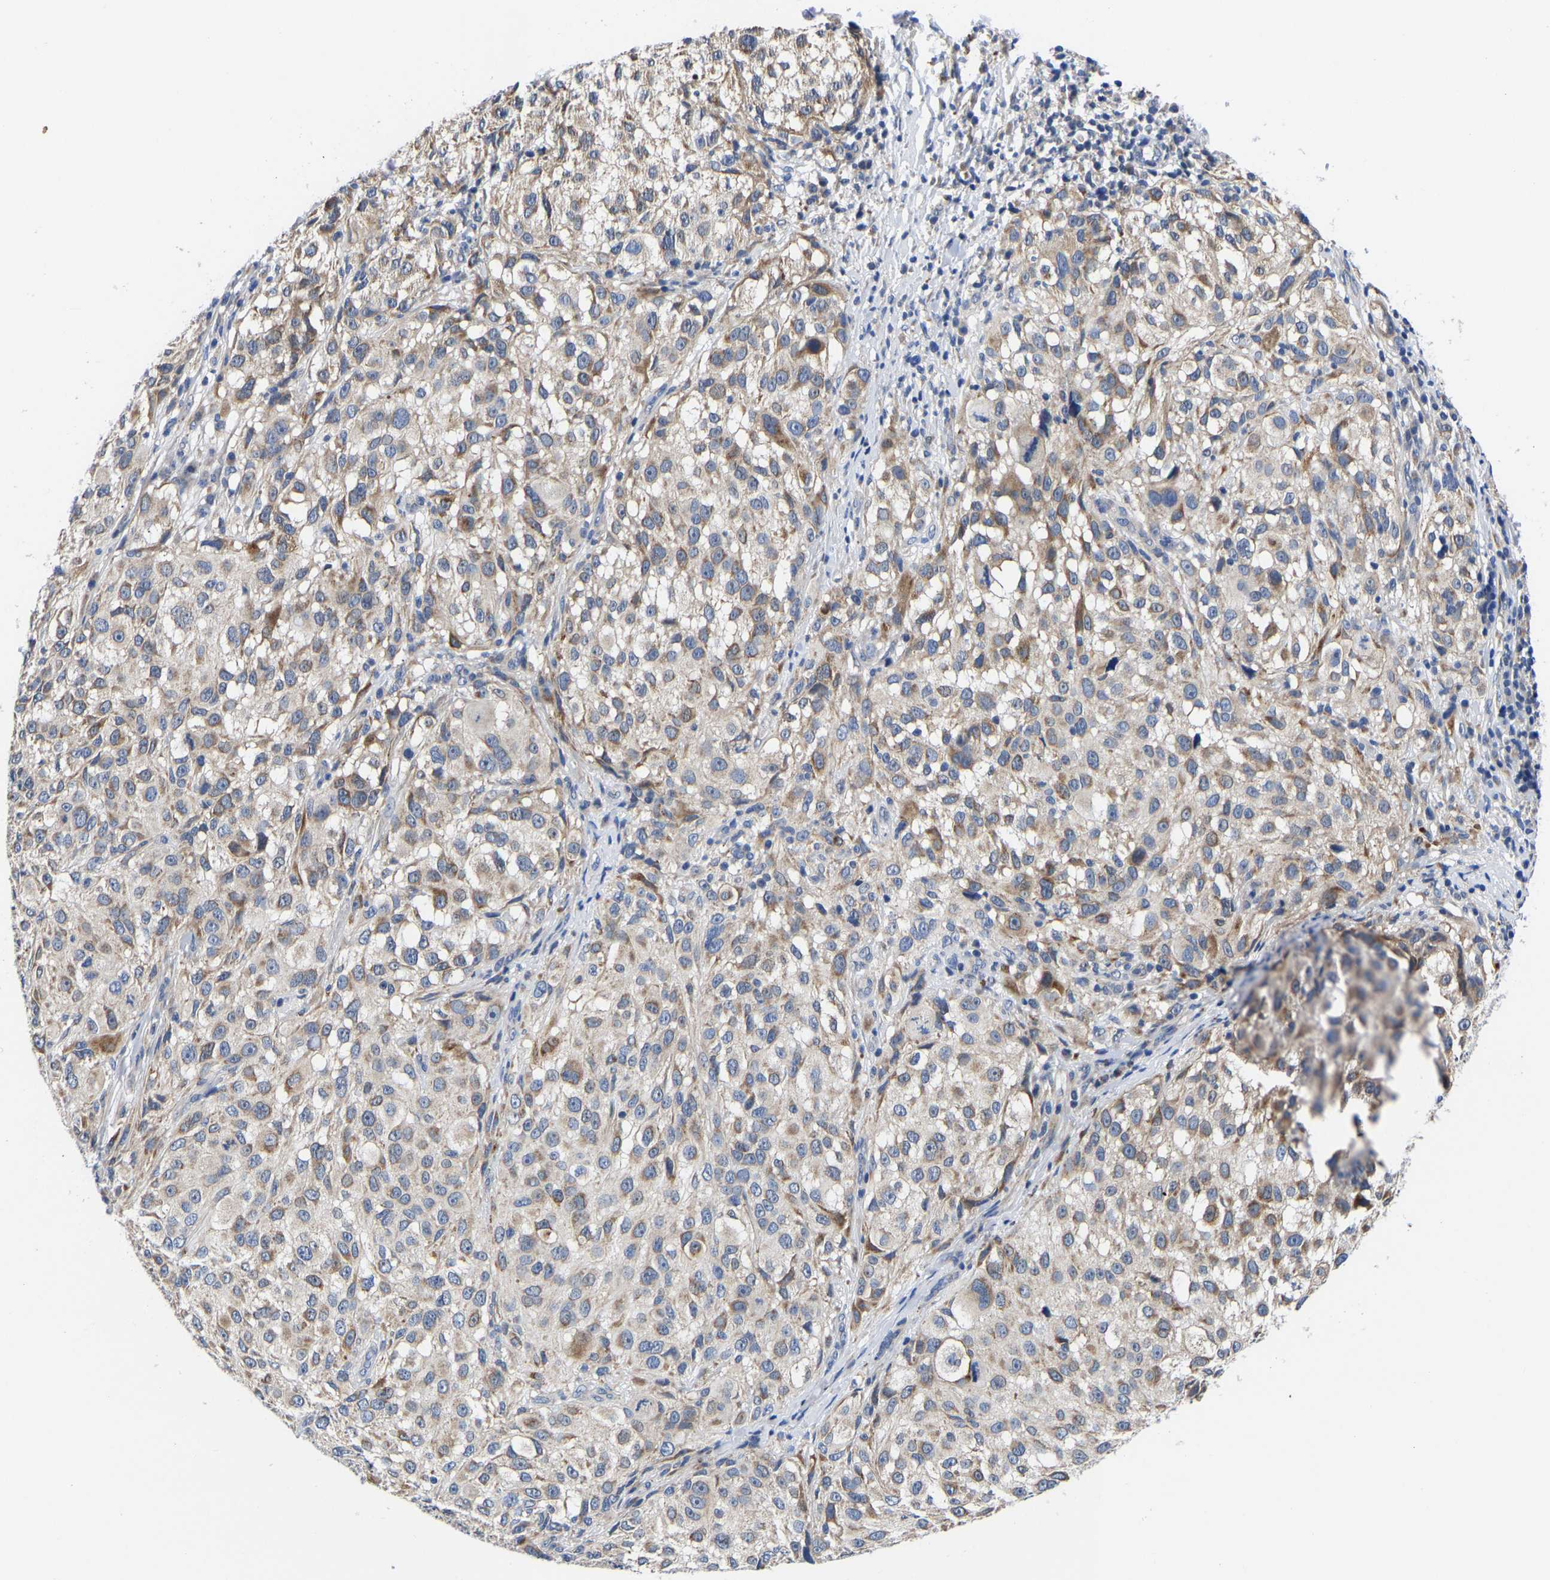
{"staining": {"intensity": "moderate", "quantity": "25%-75%", "location": "cytoplasmic/membranous"}, "tissue": "melanoma", "cell_type": "Tumor cells", "image_type": "cancer", "snomed": [{"axis": "morphology", "description": "Necrosis, NOS"}, {"axis": "morphology", "description": "Malignant melanoma, NOS"}, {"axis": "topography", "description": "Skin"}], "caption": "Malignant melanoma stained with a protein marker shows moderate staining in tumor cells.", "gene": "RINT1", "patient": {"sex": "female", "age": 87}}